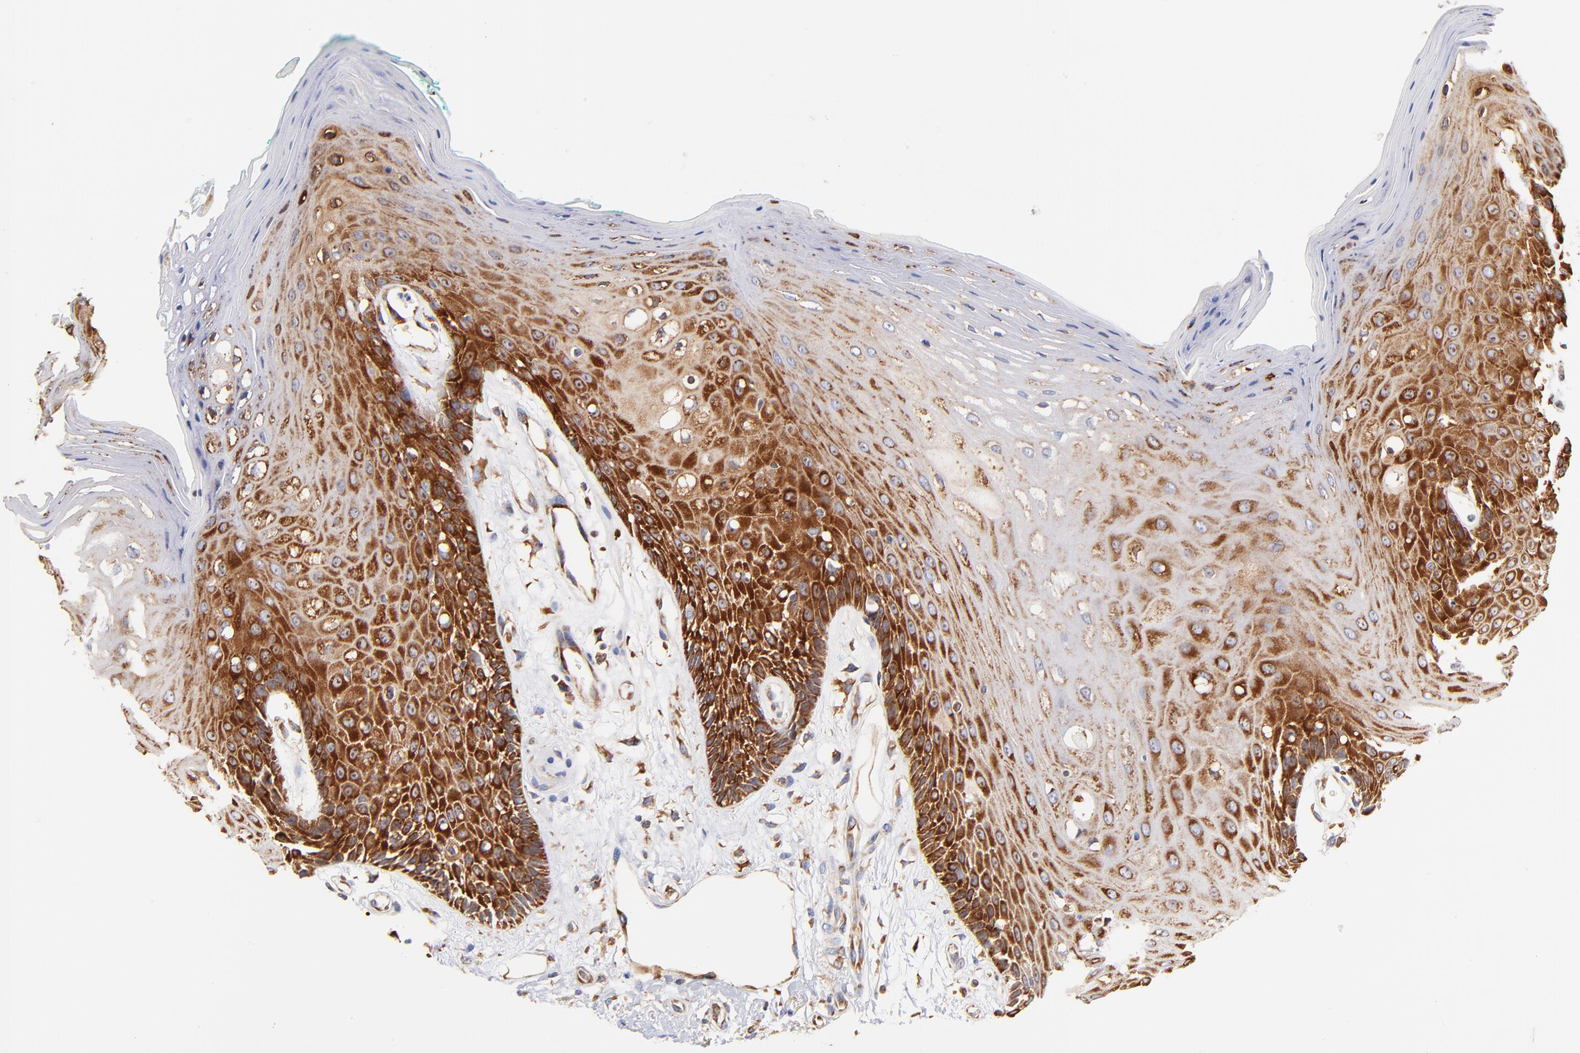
{"staining": {"intensity": "strong", "quantity": ">75%", "location": "cytoplasmic/membranous"}, "tissue": "oral mucosa", "cell_type": "Squamous epithelial cells", "image_type": "normal", "snomed": [{"axis": "morphology", "description": "Normal tissue, NOS"}, {"axis": "morphology", "description": "Squamous cell carcinoma, NOS"}, {"axis": "topography", "description": "Skeletal muscle"}, {"axis": "topography", "description": "Oral tissue"}, {"axis": "topography", "description": "Head-Neck"}], "caption": "Oral mucosa stained with DAB immunohistochemistry exhibits high levels of strong cytoplasmic/membranous expression in approximately >75% of squamous epithelial cells. (IHC, brightfield microscopy, high magnification).", "gene": "RPL27", "patient": {"sex": "female", "age": 84}}